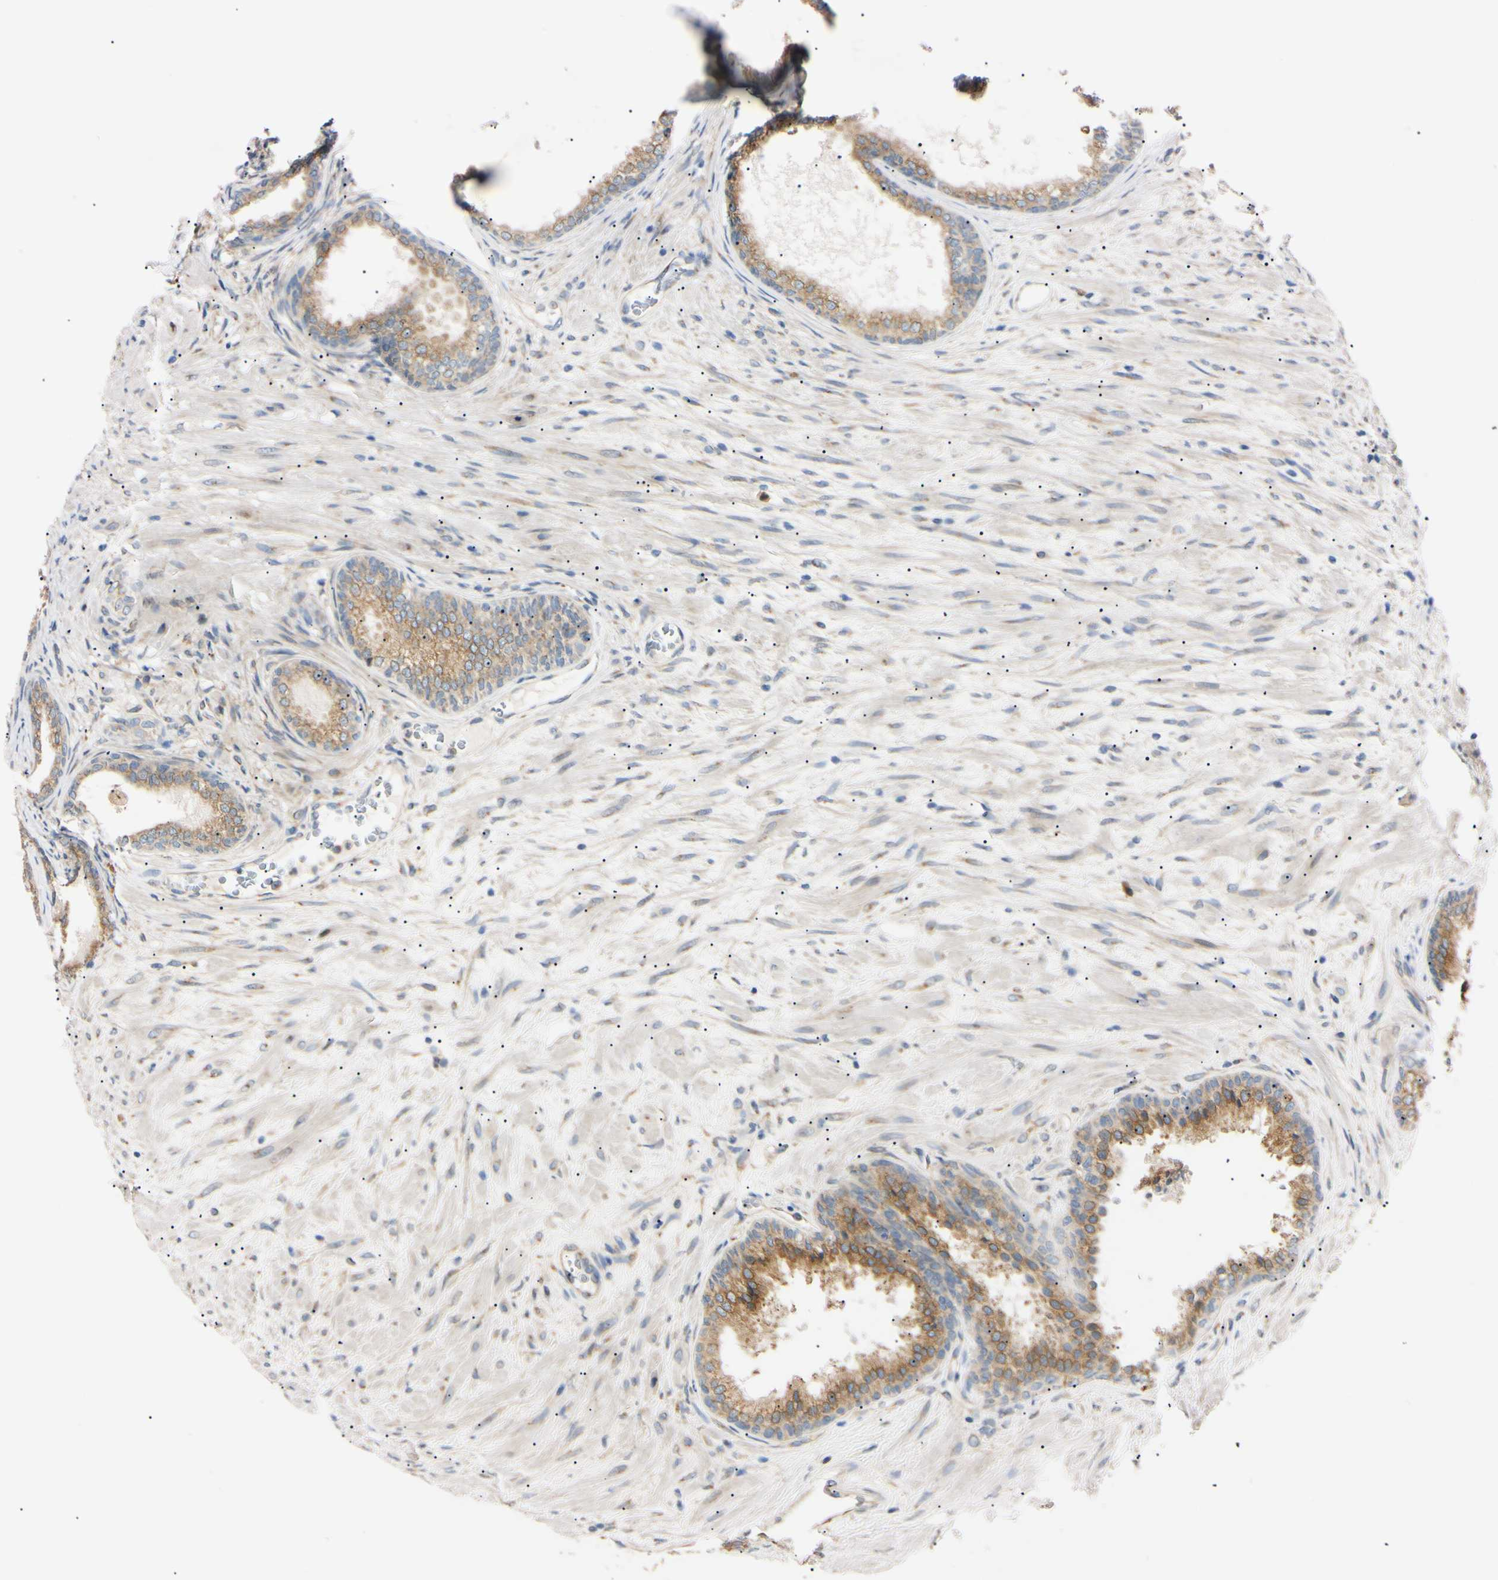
{"staining": {"intensity": "moderate", "quantity": ">75%", "location": "cytoplasmic/membranous"}, "tissue": "prostate", "cell_type": "Glandular cells", "image_type": "normal", "snomed": [{"axis": "morphology", "description": "Normal tissue, NOS"}, {"axis": "topography", "description": "Prostate"}], "caption": "Glandular cells display medium levels of moderate cytoplasmic/membranous expression in about >75% of cells in benign prostate.", "gene": "IER3IP1", "patient": {"sex": "male", "age": 76}}